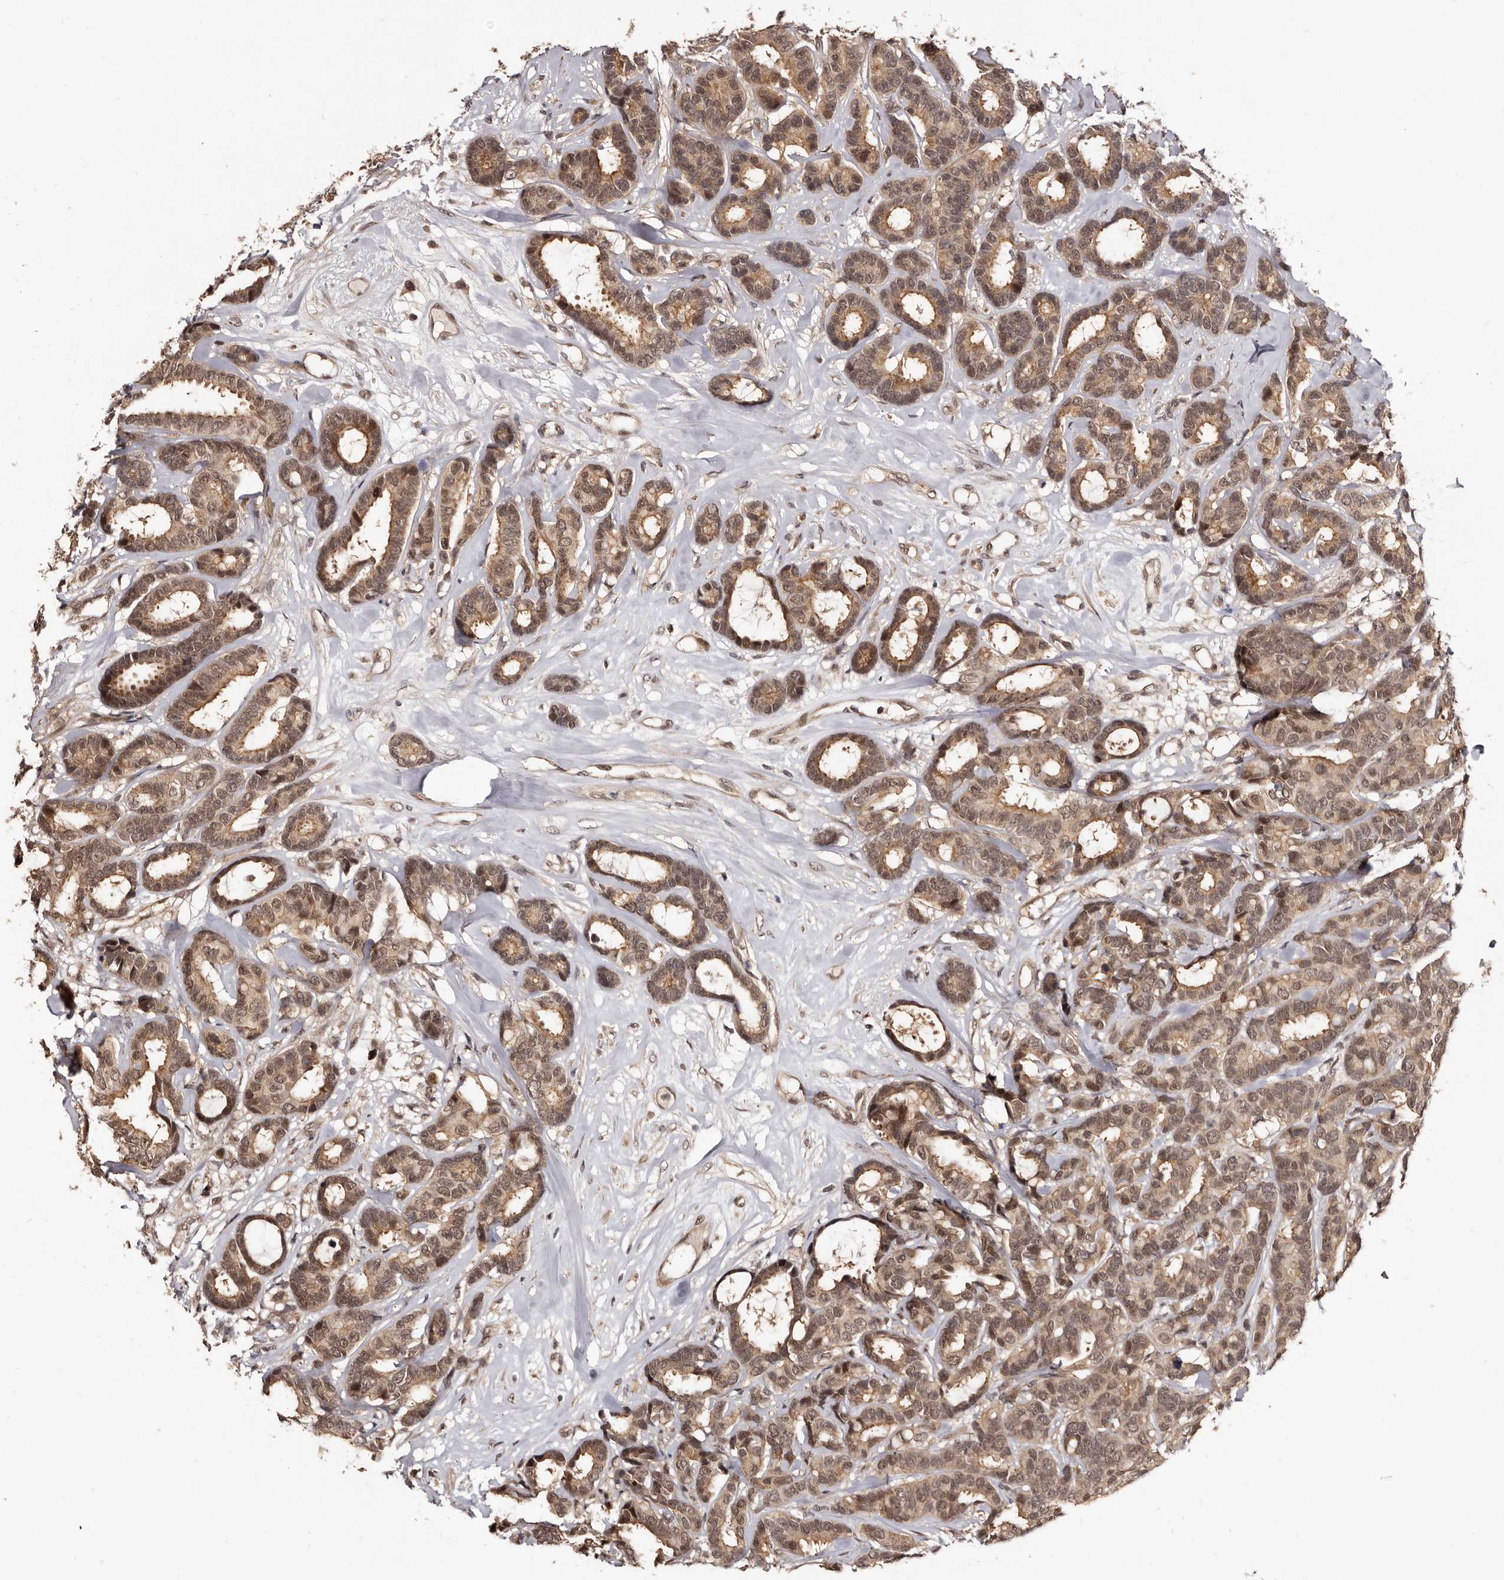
{"staining": {"intensity": "moderate", "quantity": ">75%", "location": "cytoplasmic/membranous,nuclear"}, "tissue": "breast cancer", "cell_type": "Tumor cells", "image_type": "cancer", "snomed": [{"axis": "morphology", "description": "Duct carcinoma"}, {"axis": "topography", "description": "Breast"}], "caption": "DAB (3,3'-diaminobenzidine) immunohistochemical staining of breast cancer (invasive ductal carcinoma) reveals moderate cytoplasmic/membranous and nuclear protein staining in approximately >75% of tumor cells.", "gene": "TBC1D22B", "patient": {"sex": "female", "age": 87}}